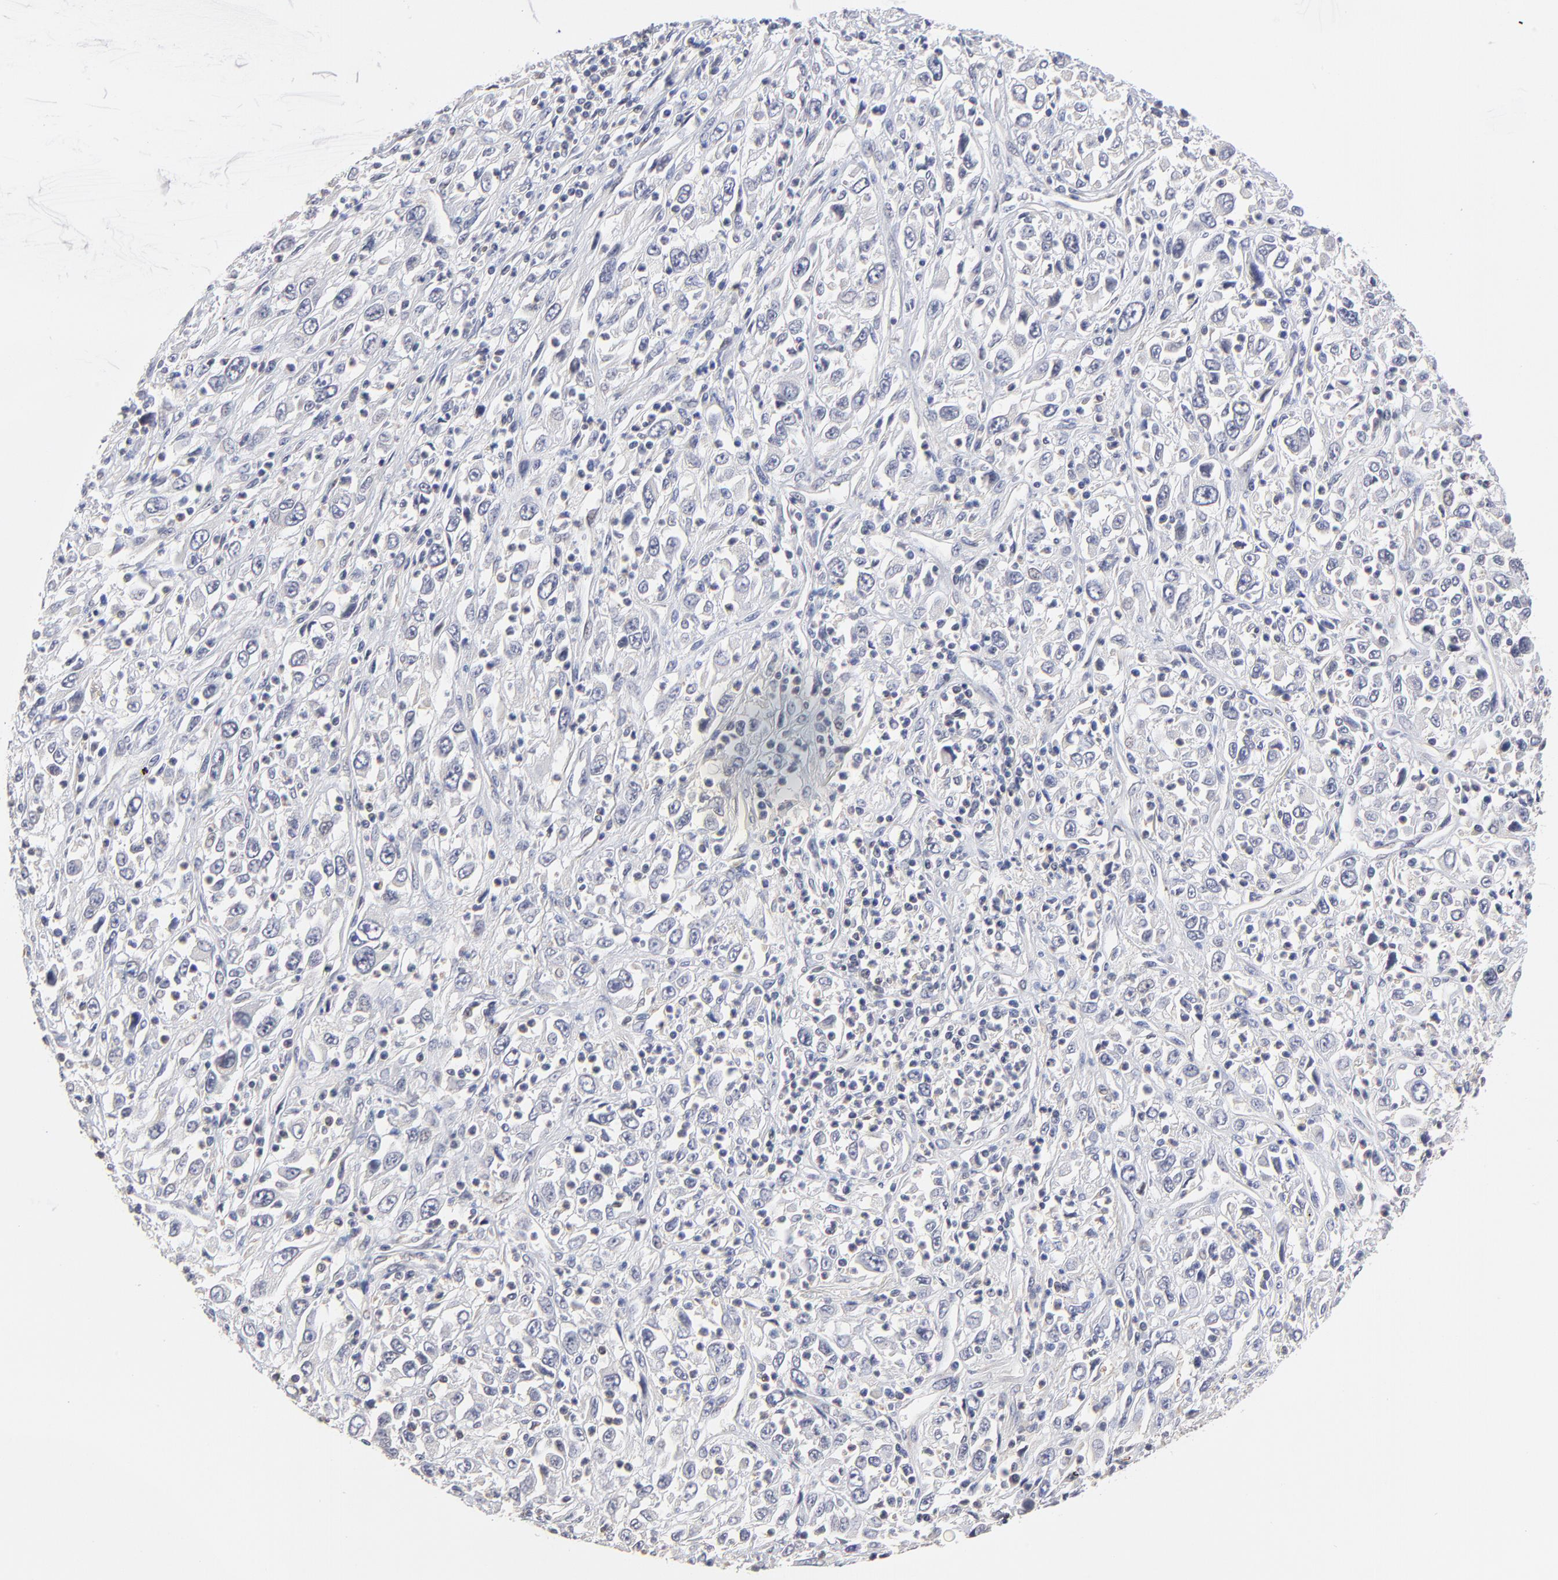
{"staining": {"intensity": "negative", "quantity": "none", "location": "none"}, "tissue": "melanoma", "cell_type": "Tumor cells", "image_type": "cancer", "snomed": [{"axis": "morphology", "description": "Malignant melanoma, Metastatic site"}, {"axis": "topography", "description": "Skin"}], "caption": "Immunohistochemical staining of human melanoma exhibits no significant expression in tumor cells.", "gene": "ZNF157", "patient": {"sex": "female", "age": 56}}